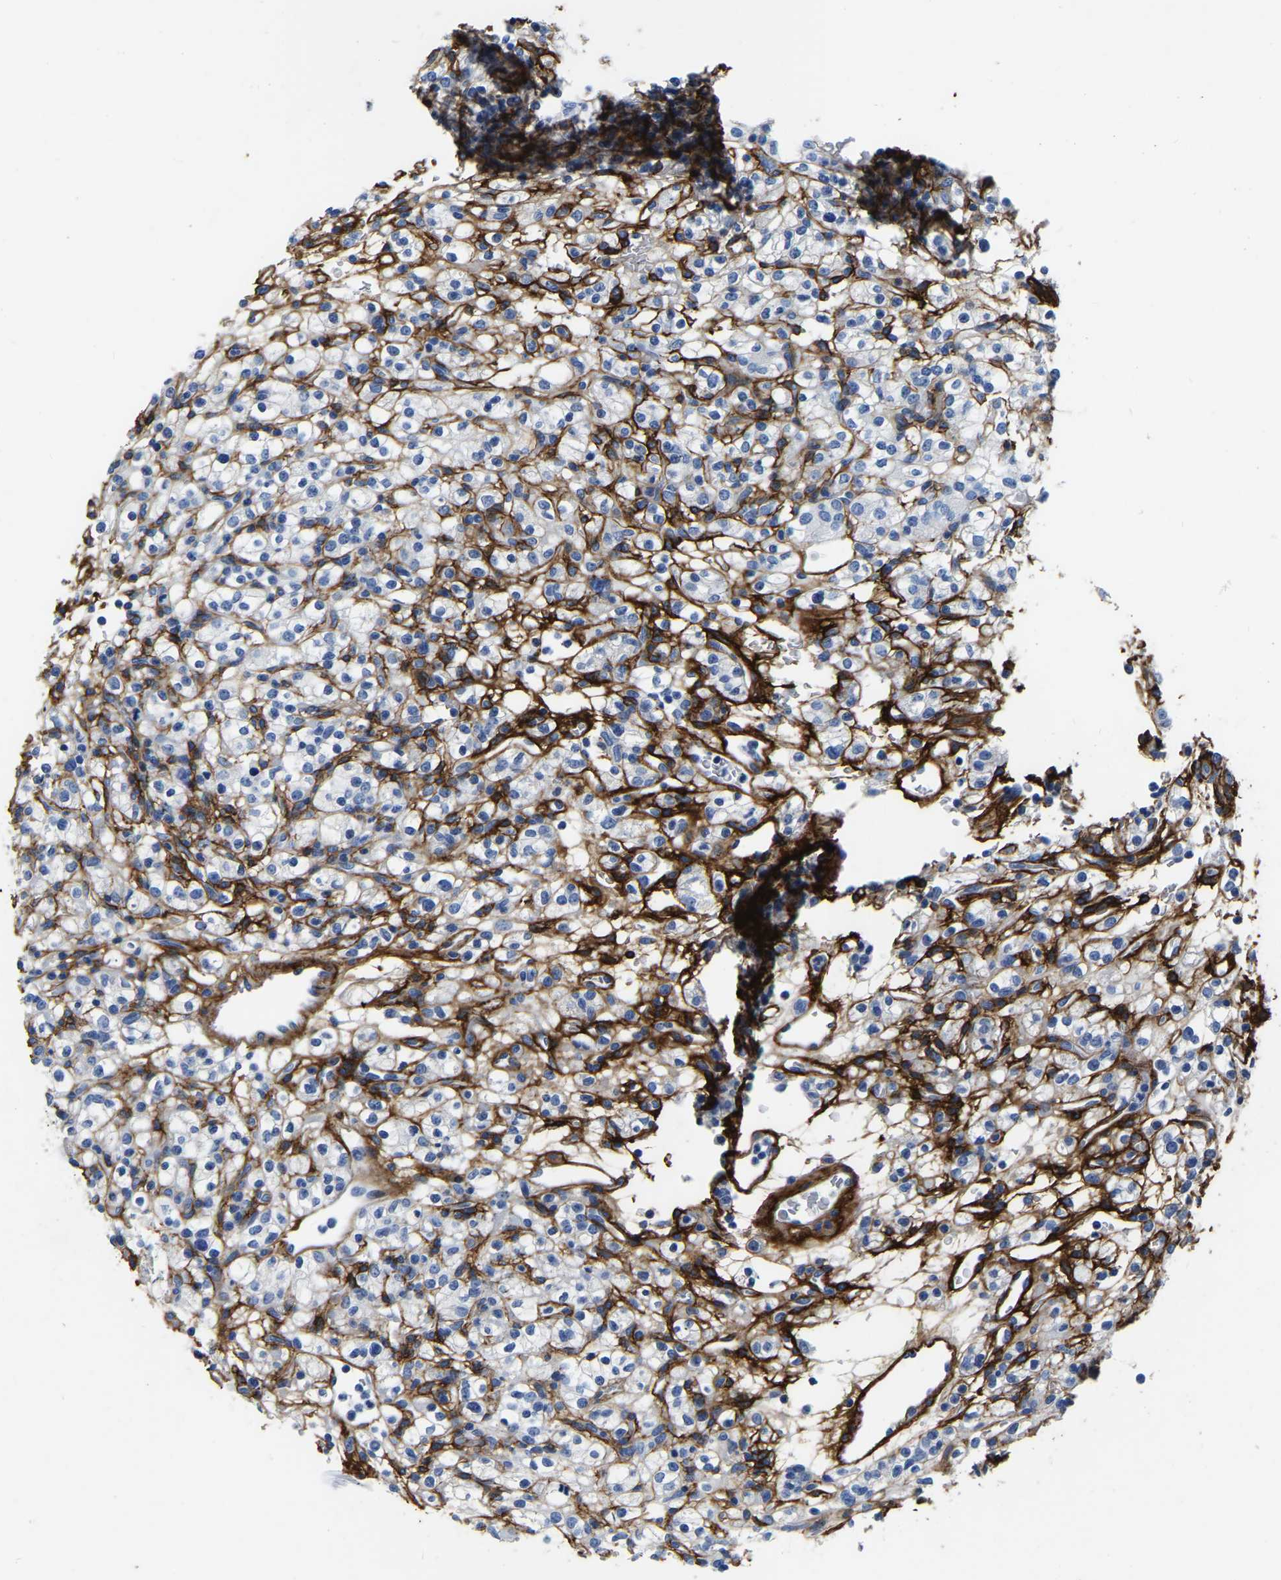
{"staining": {"intensity": "negative", "quantity": "none", "location": "none"}, "tissue": "renal cancer", "cell_type": "Tumor cells", "image_type": "cancer", "snomed": [{"axis": "morphology", "description": "Normal tissue, NOS"}, {"axis": "morphology", "description": "Adenocarcinoma, NOS"}, {"axis": "topography", "description": "Kidney"}], "caption": "Immunohistochemistry (IHC) photomicrograph of neoplastic tissue: renal adenocarcinoma stained with DAB (3,3'-diaminobenzidine) displays no significant protein positivity in tumor cells.", "gene": "COL6A1", "patient": {"sex": "female", "age": 72}}